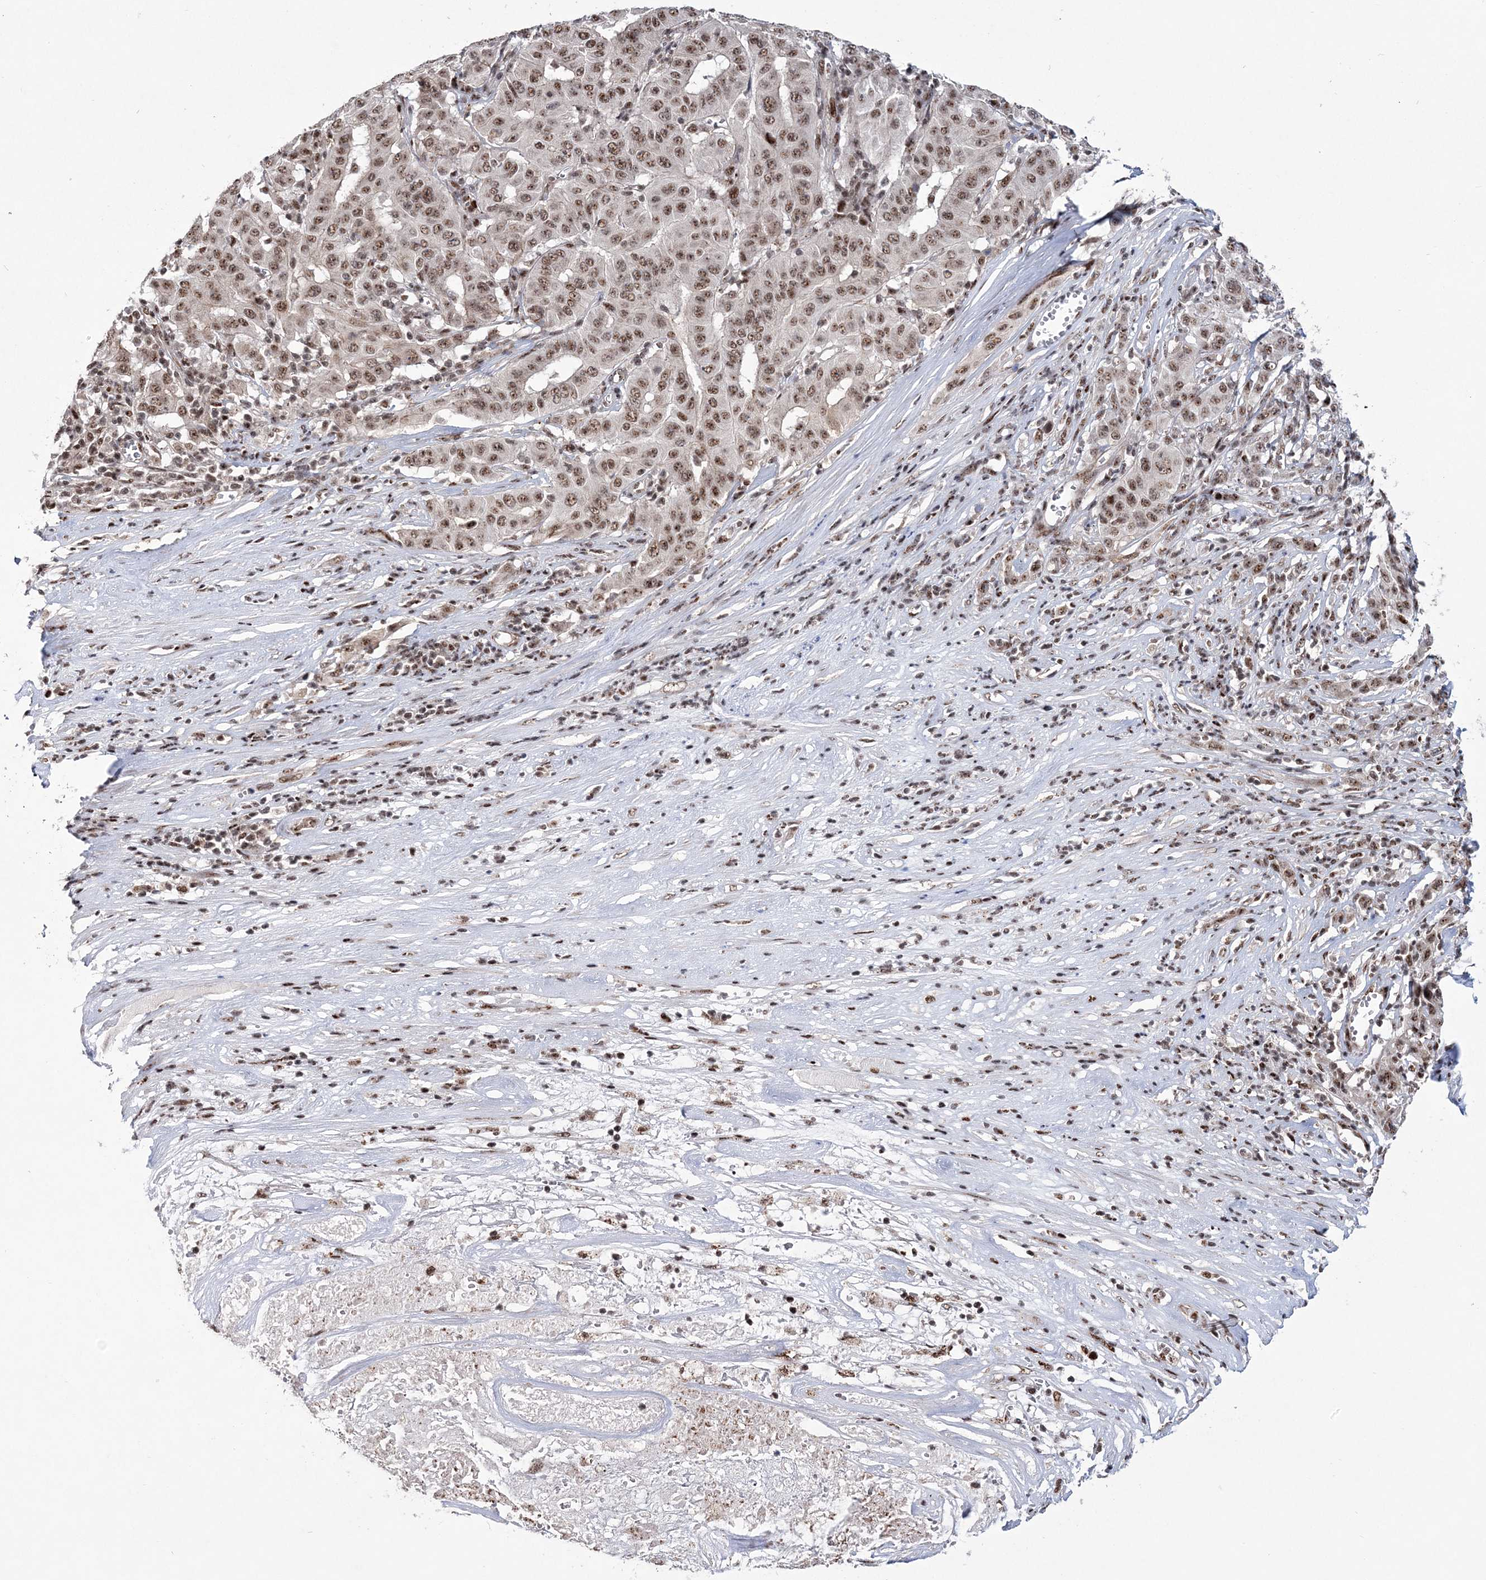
{"staining": {"intensity": "moderate", "quantity": ">75%", "location": "nuclear"}, "tissue": "pancreatic cancer", "cell_type": "Tumor cells", "image_type": "cancer", "snomed": [{"axis": "morphology", "description": "Adenocarcinoma, NOS"}, {"axis": "topography", "description": "Pancreas"}], "caption": "Adenocarcinoma (pancreatic) stained with a protein marker shows moderate staining in tumor cells.", "gene": "TATDN2", "patient": {"sex": "male", "age": 63}}